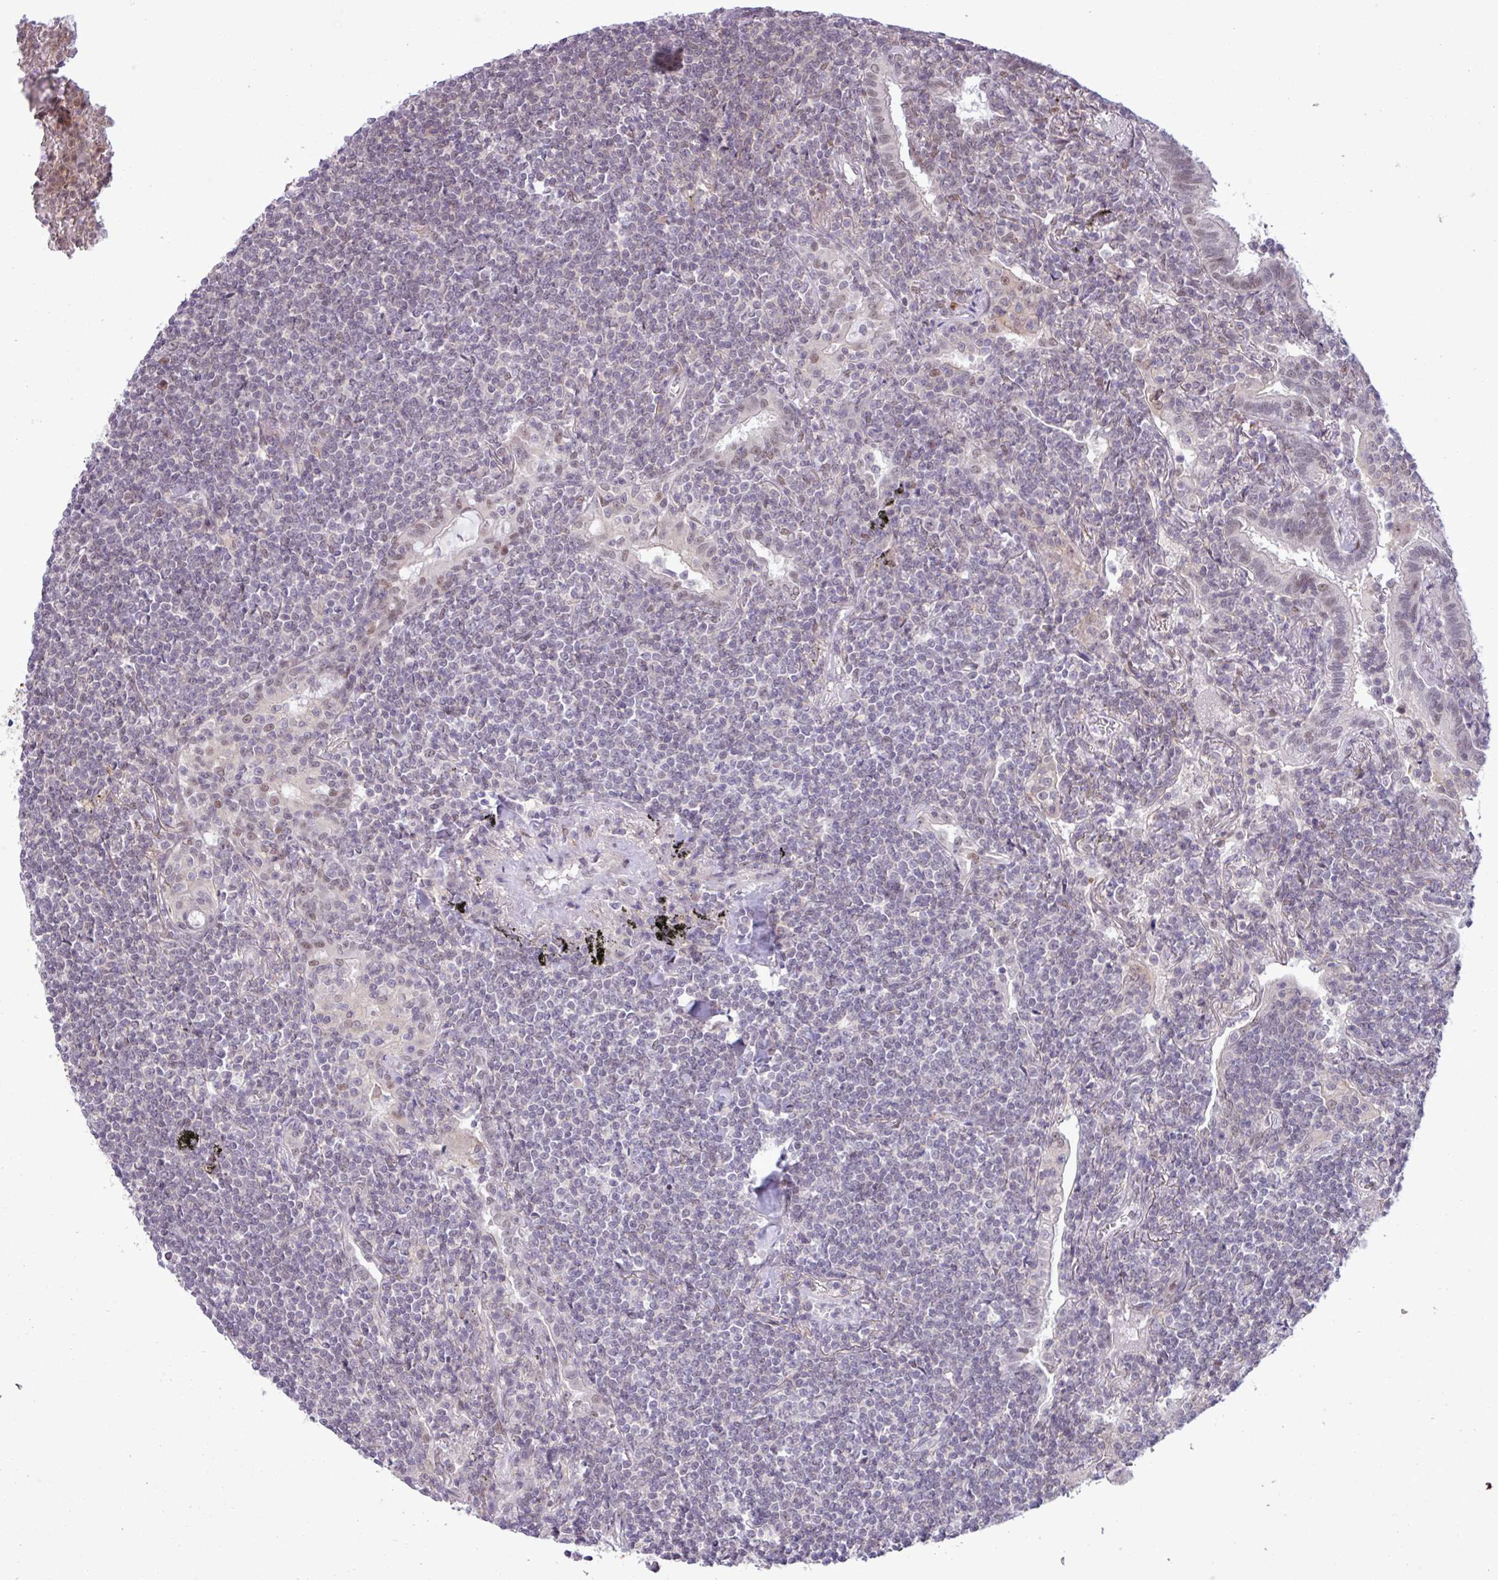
{"staining": {"intensity": "negative", "quantity": "none", "location": "none"}, "tissue": "lymphoma", "cell_type": "Tumor cells", "image_type": "cancer", "snomed": [{"axis": "morphology", "description": "Malignant lymphoma, non-Hodgkin's type, Low grade"}, {"axis": "topography", "description": "Lung"}], "caption": "A micrograph of lymphoma stained for a protein exhibits no brown staining in tumor cells.", "gene": "NOTCH2", "patient": {"sex": "female", "age": 71}}